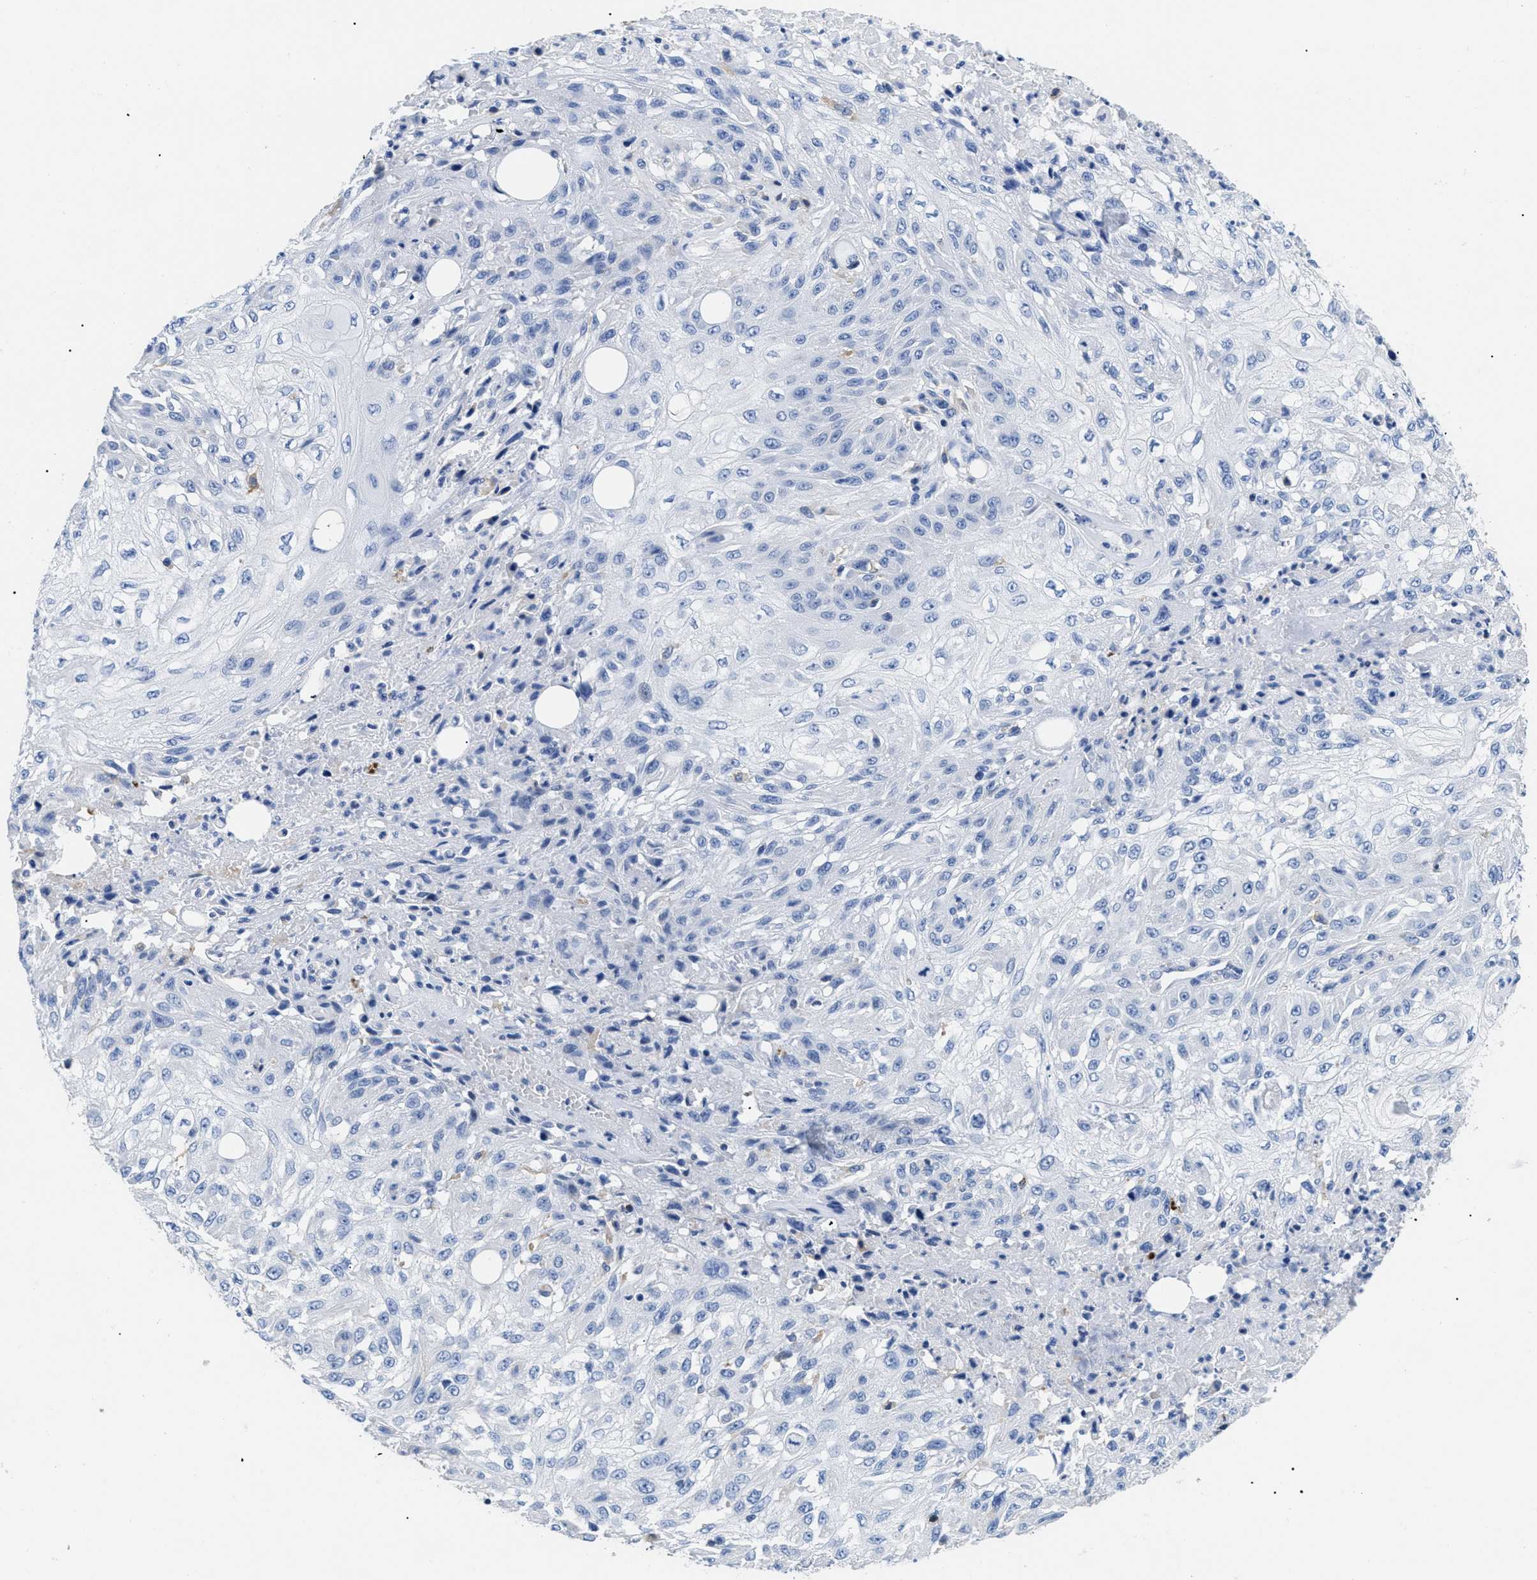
{"staining": {"intensity": "negative", "quantity": "none", "location": "none"}, "tissue": "skin cancer", "cell_type": "Tumor cells", "image_type": "cancer", "snomed": [{"axis": "morphology", "description": "Squamous cell carcinoma, NOS"}, {"axis": "morphology", "description": "Squamous cell carcinoma, metastatic, NOS"}, {"axis": "topography", "description": "Skin"}, {"axis": "topography", "description": "Lymph node"}], "caption": "Immunohistochemical staining of skin squamous cell carcinoma demonstrates no significant expression in tumor cells. Nuclei are stained in blue.", "gene": "HLA-DPA1", "patient": {"sex": "male", "age": 75}}